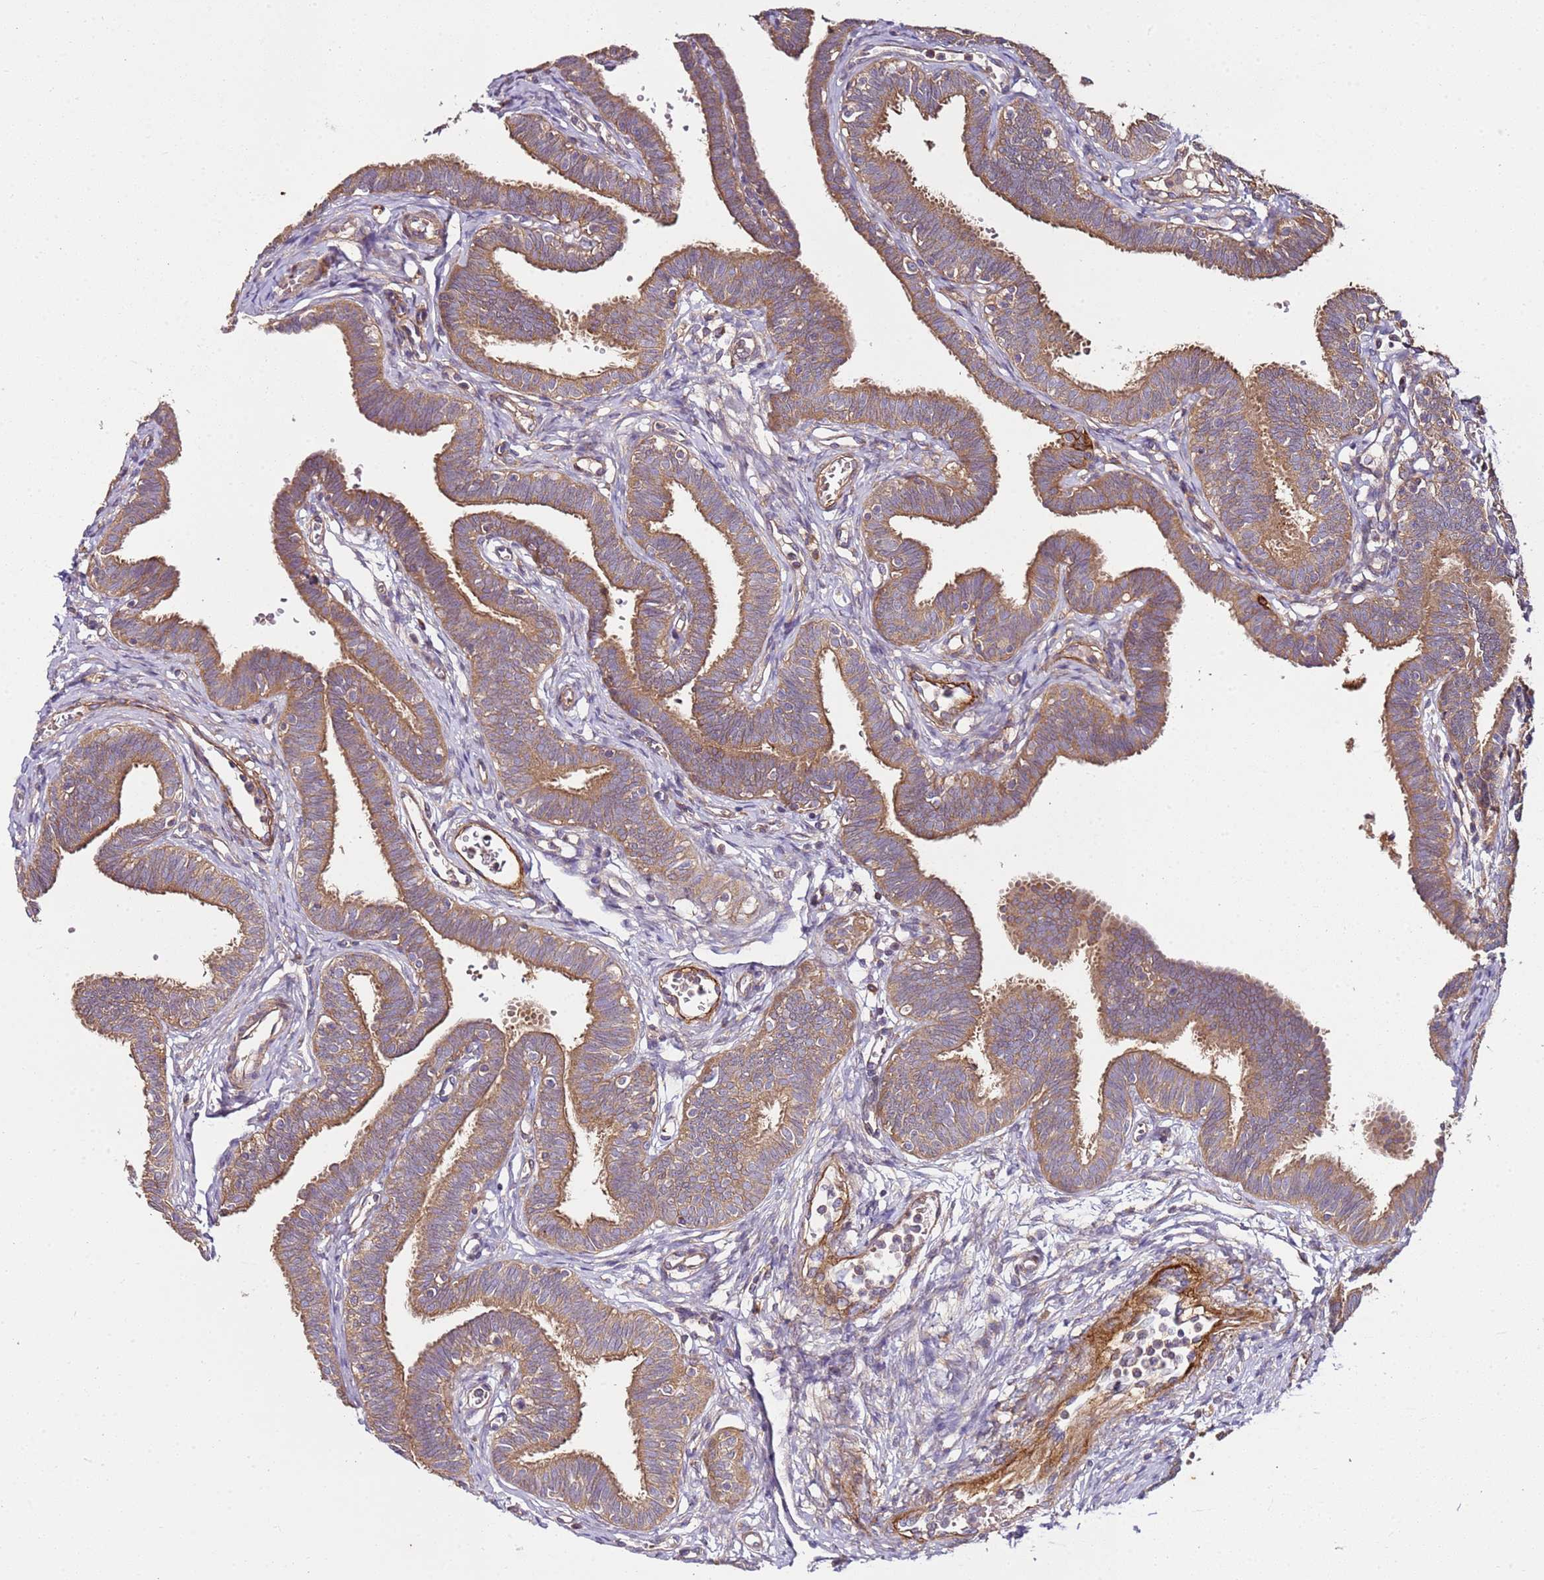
{"staining": {"intensity": "moderate", "quantity": "25%-75%", "location": "cytoplasmic/membranous"}, "tissue": "fallopian tube", "cell_type": "Glandular cells", "image_type": "normal", "snomed": [{"axis": "morphology", "description": "Normal tissue, NOS"}, {"axis": "topography", "description": "Fallopian tube"}, {"axis": "topography", "description": "Ovary"}], "caption": "This image demonstrates unremarkable fallopian tube stained with immunohistochemistry (IHC) to label a protein in brown. The cytoplasmic/membranous of glandular cells show moderate positivity for the protein. Nuclei are counter-stained blue.", "gene": "KRTAP21", "patient": {"sex": "female", "age": 23}}